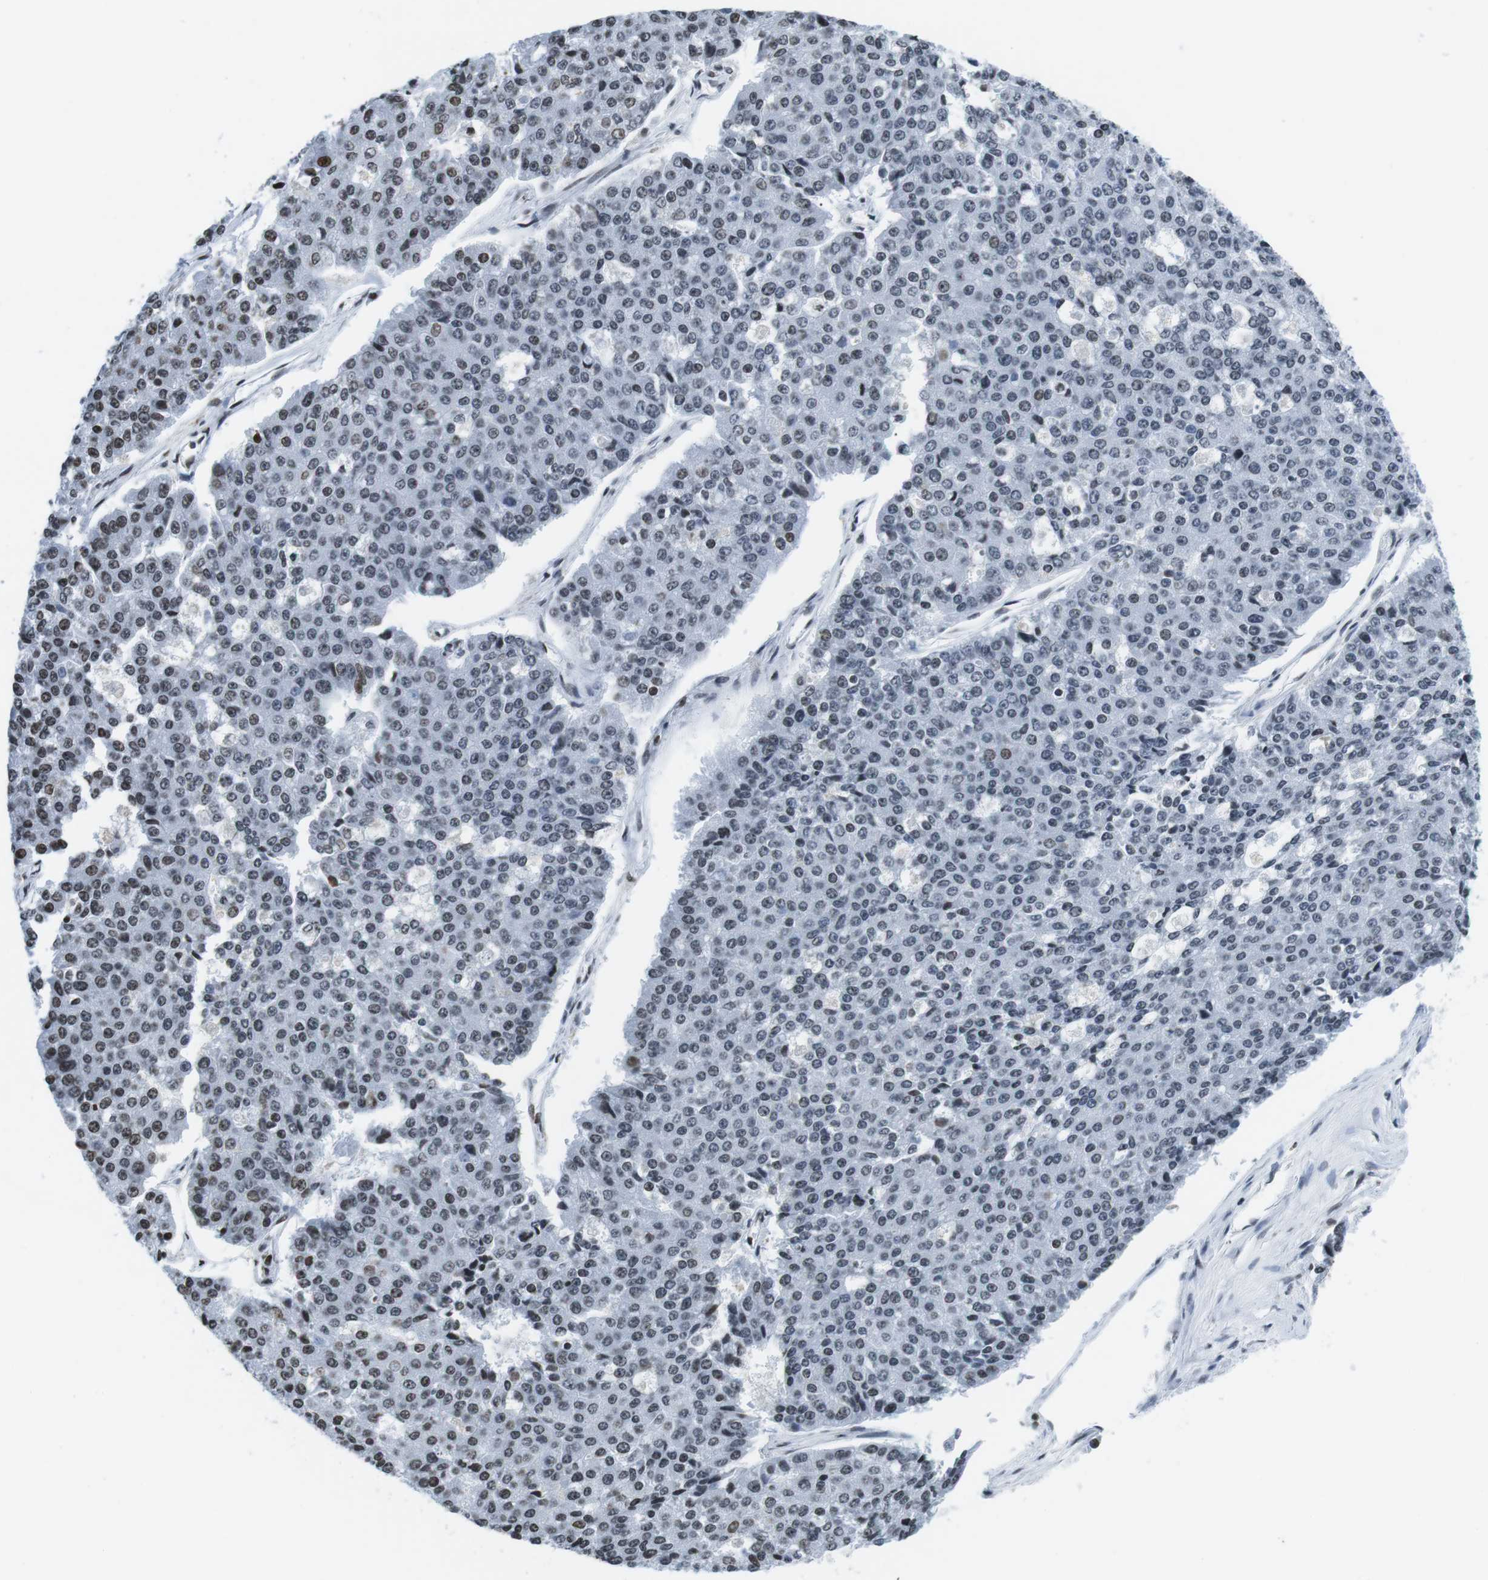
{"staining": {"intensity": "weak", "quantity": "<25%", "location": "nuclear"}, "tissue": "pancreatic cancer", "cell_type": "Tumor cells", "image_type": "cancer", "snomed": [{"axis": "morphology", "description": "Adenocarcinoma, NOS"}, {"axis": "topography", "description": "Pancreas"}], "caption": "High magnification brightfield microscopy of adenocarcinoma (pancreatic) stained with DAB (3,3'-diaminobenzidine) (brown) and counterstained with hematoxylin (blue): tumor cells show no significant expression.", "gene": "E2F2", "patient": {"sex": "male", "age": 50}}